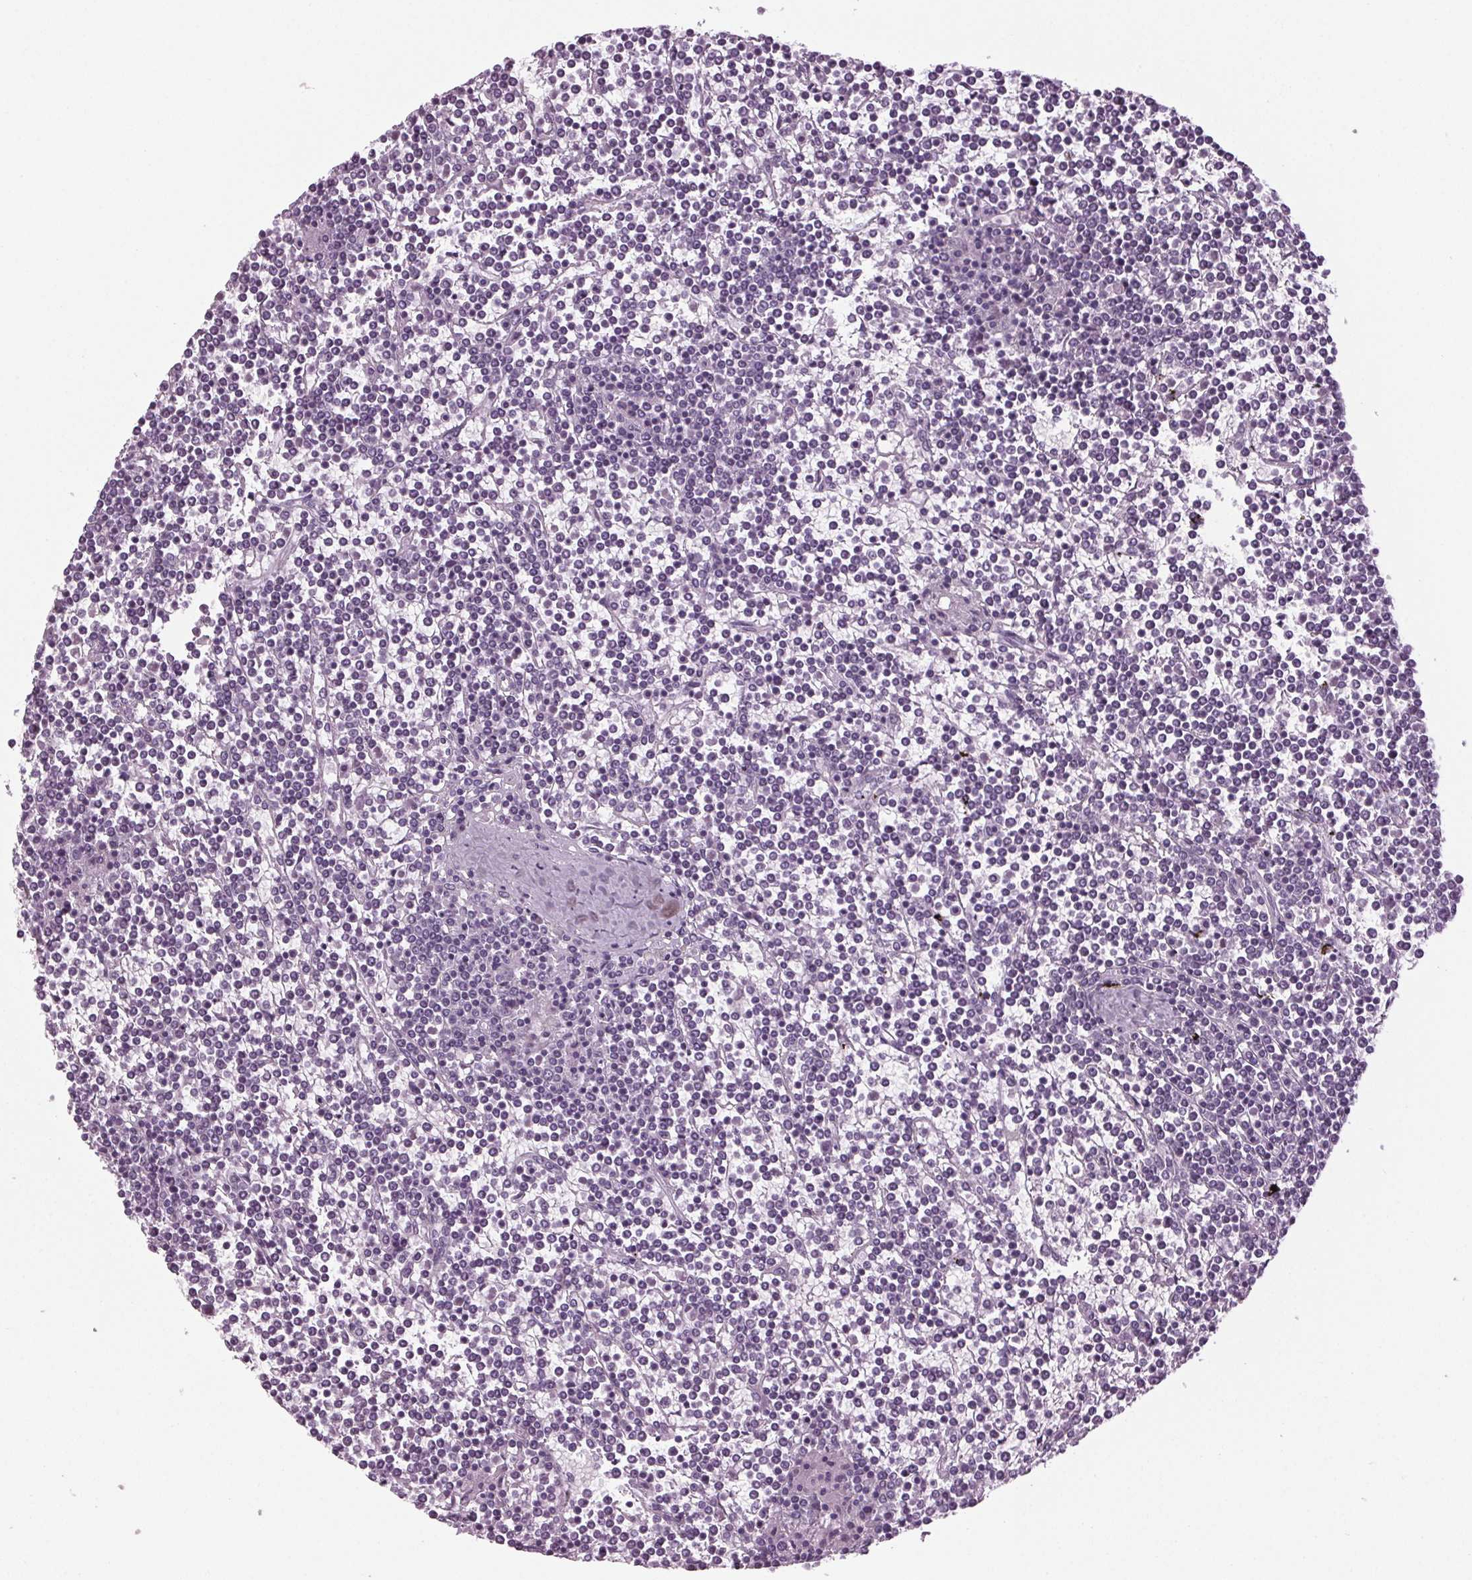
{"staining": {"intensity": "negative", "quantity": "none", "location": "none"}, "tissue": "lymphoma", "cell_type": "Tumor cells", "image_type": "cancer", "snomed": [{"axis": "morphology", "description": "Malignant lymphoma, non-Hodgkin's type, Low grade"}, {"axis": "topography", "description": "Spleen"}], "caption": "Tumor cells are negative for protein expression in human malignant lymphoma, non-Hodgkin's type (low-grade).", "gene": "BHLHE22", "patient": {"sex": "female", "age": 19}}